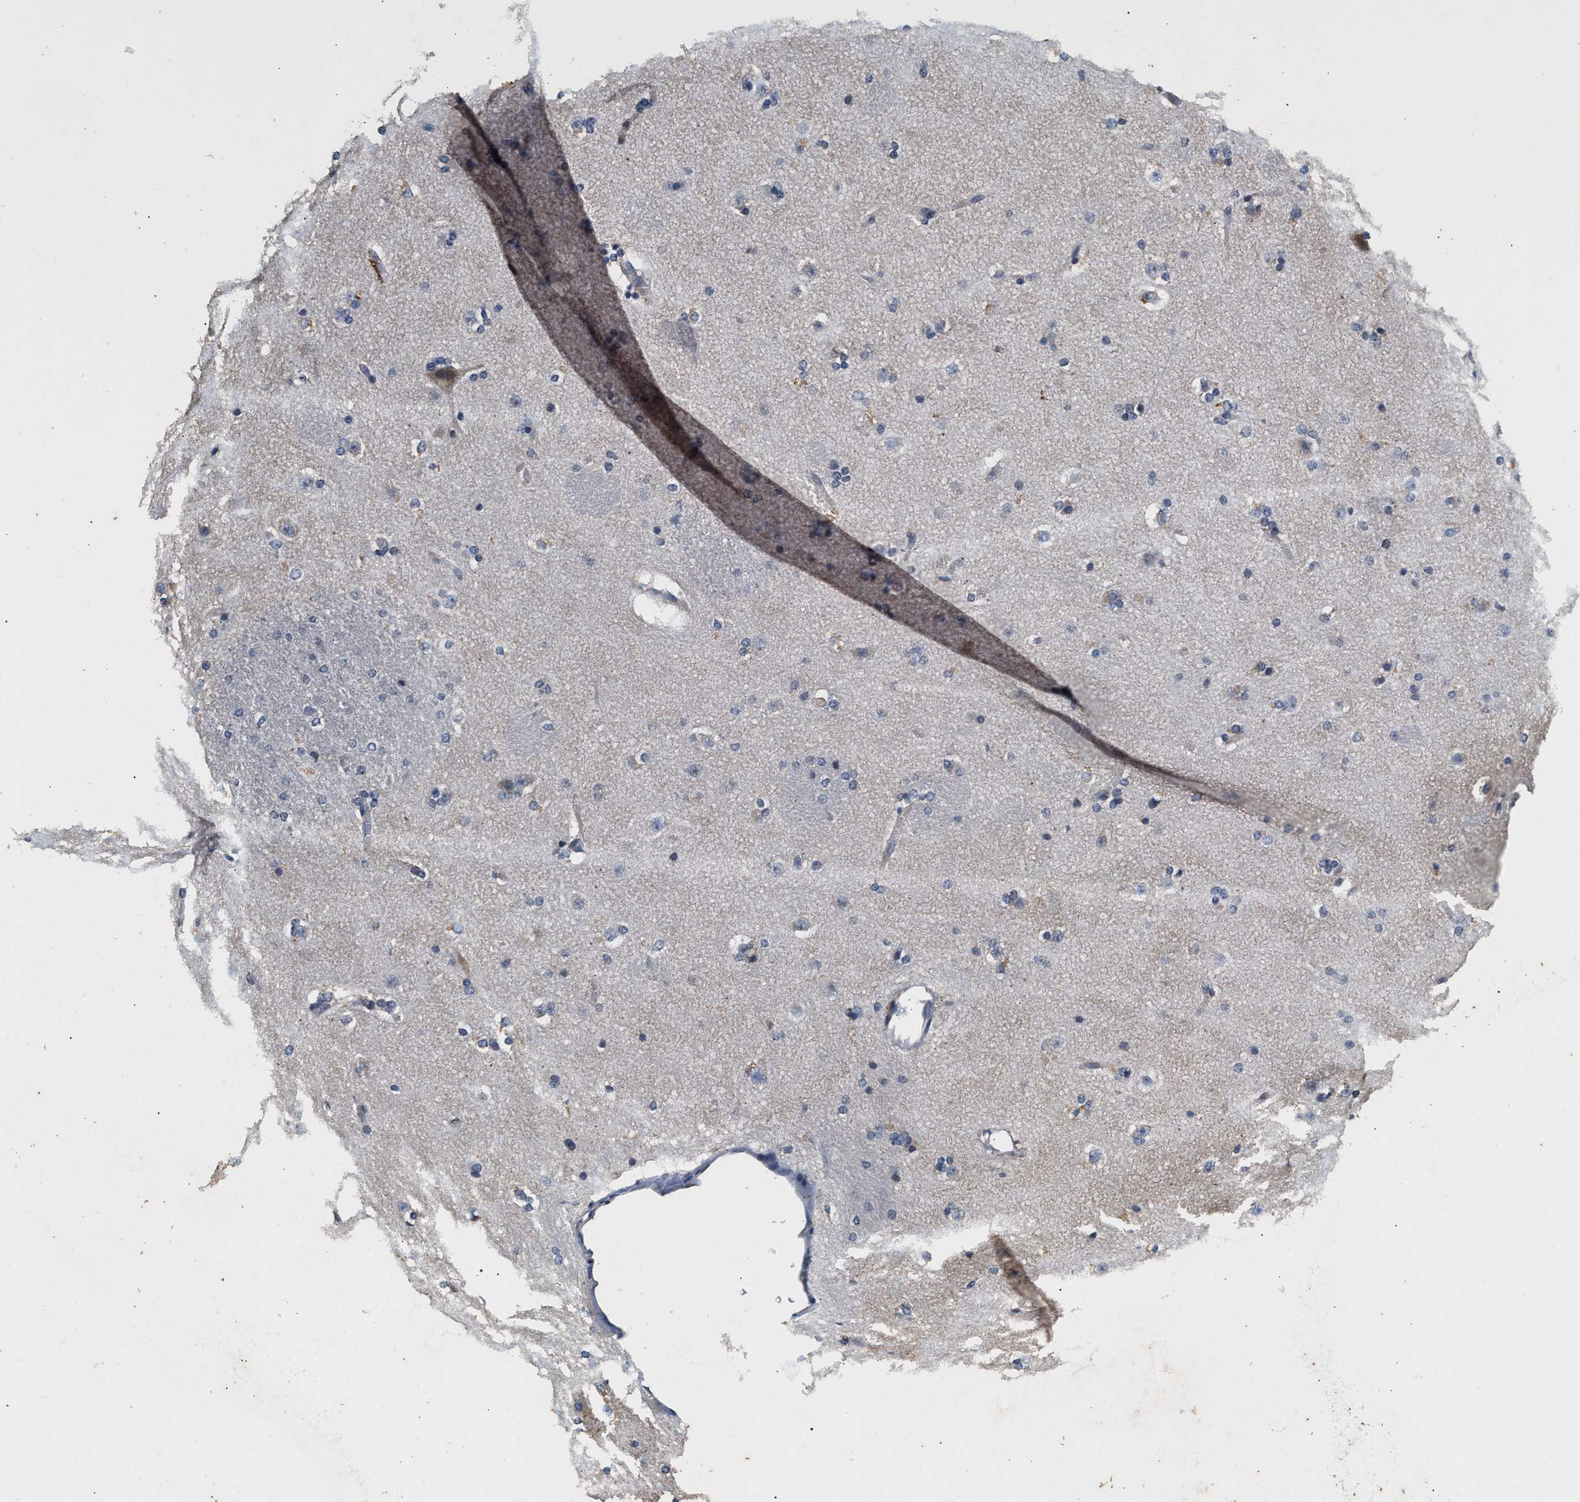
{"staining": {"intensity": "moderate", "quantity": "<25%", "location": "cytoplasmic/membranous"}, "tissue": "caudate", "cell_type": "Glial cells", "image_type": "normal", "snomed": [{"axis": "morphology", "description": "Normal tissue, NOS"}, {"axis": "topography", "description": "Lateral ventricle wall"}], "caption": "This micrograph reveals immunohistochemistry staining of benign human caudate, with low moderate cytoplasmic/membranous positivity in approximately <25% of glial cells.", "gene": "PTGR3", "patient": {"sex": "female", "age": 19}}